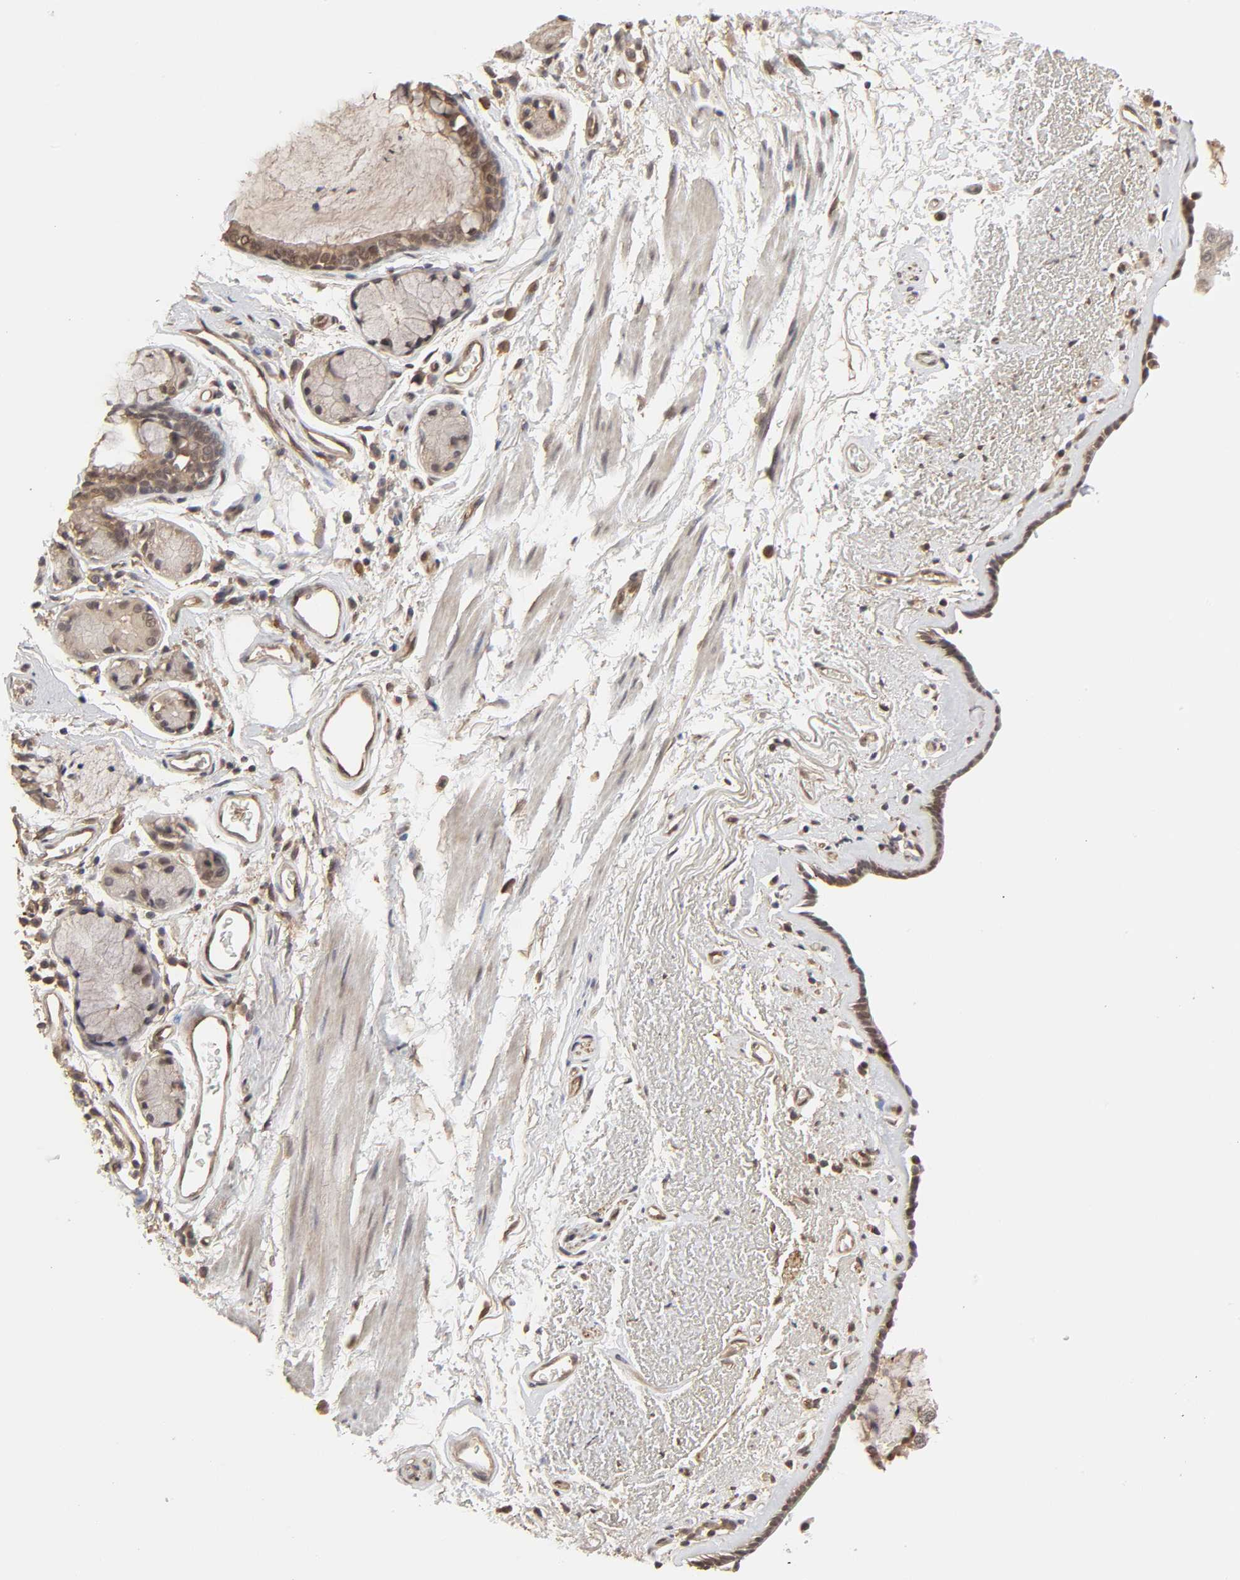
{"staining": {"intensity": "moderate", "quantity": ">75%", "location": "cytoplasmic/membranous"}, "tissue": "bronchus", "cell_type": "Respiratory epithelial cells", "image_type": "normal", "snomed": [{"axis": "morphology", "description": "Normal tissue, NOS"}, {"axis": "morphology", "description": "Adenocarcinoma, NOS"}, {"axis": "topography", "description": "Bronchus"}, {"axis": "topography", "description": "Lung"}], "caption": "Immunohistochemical staining of benign human bronchus displays medium levels of moderate cytoplasmic/membranous expression in about >75% of respiratory epithelial cells. (DAB (3,3'-diaminobenzidine) IHC with brightfield microscopy, high magnification).", "gene": "MAPK1", "patient": {"sex": "male", "age": 71}}